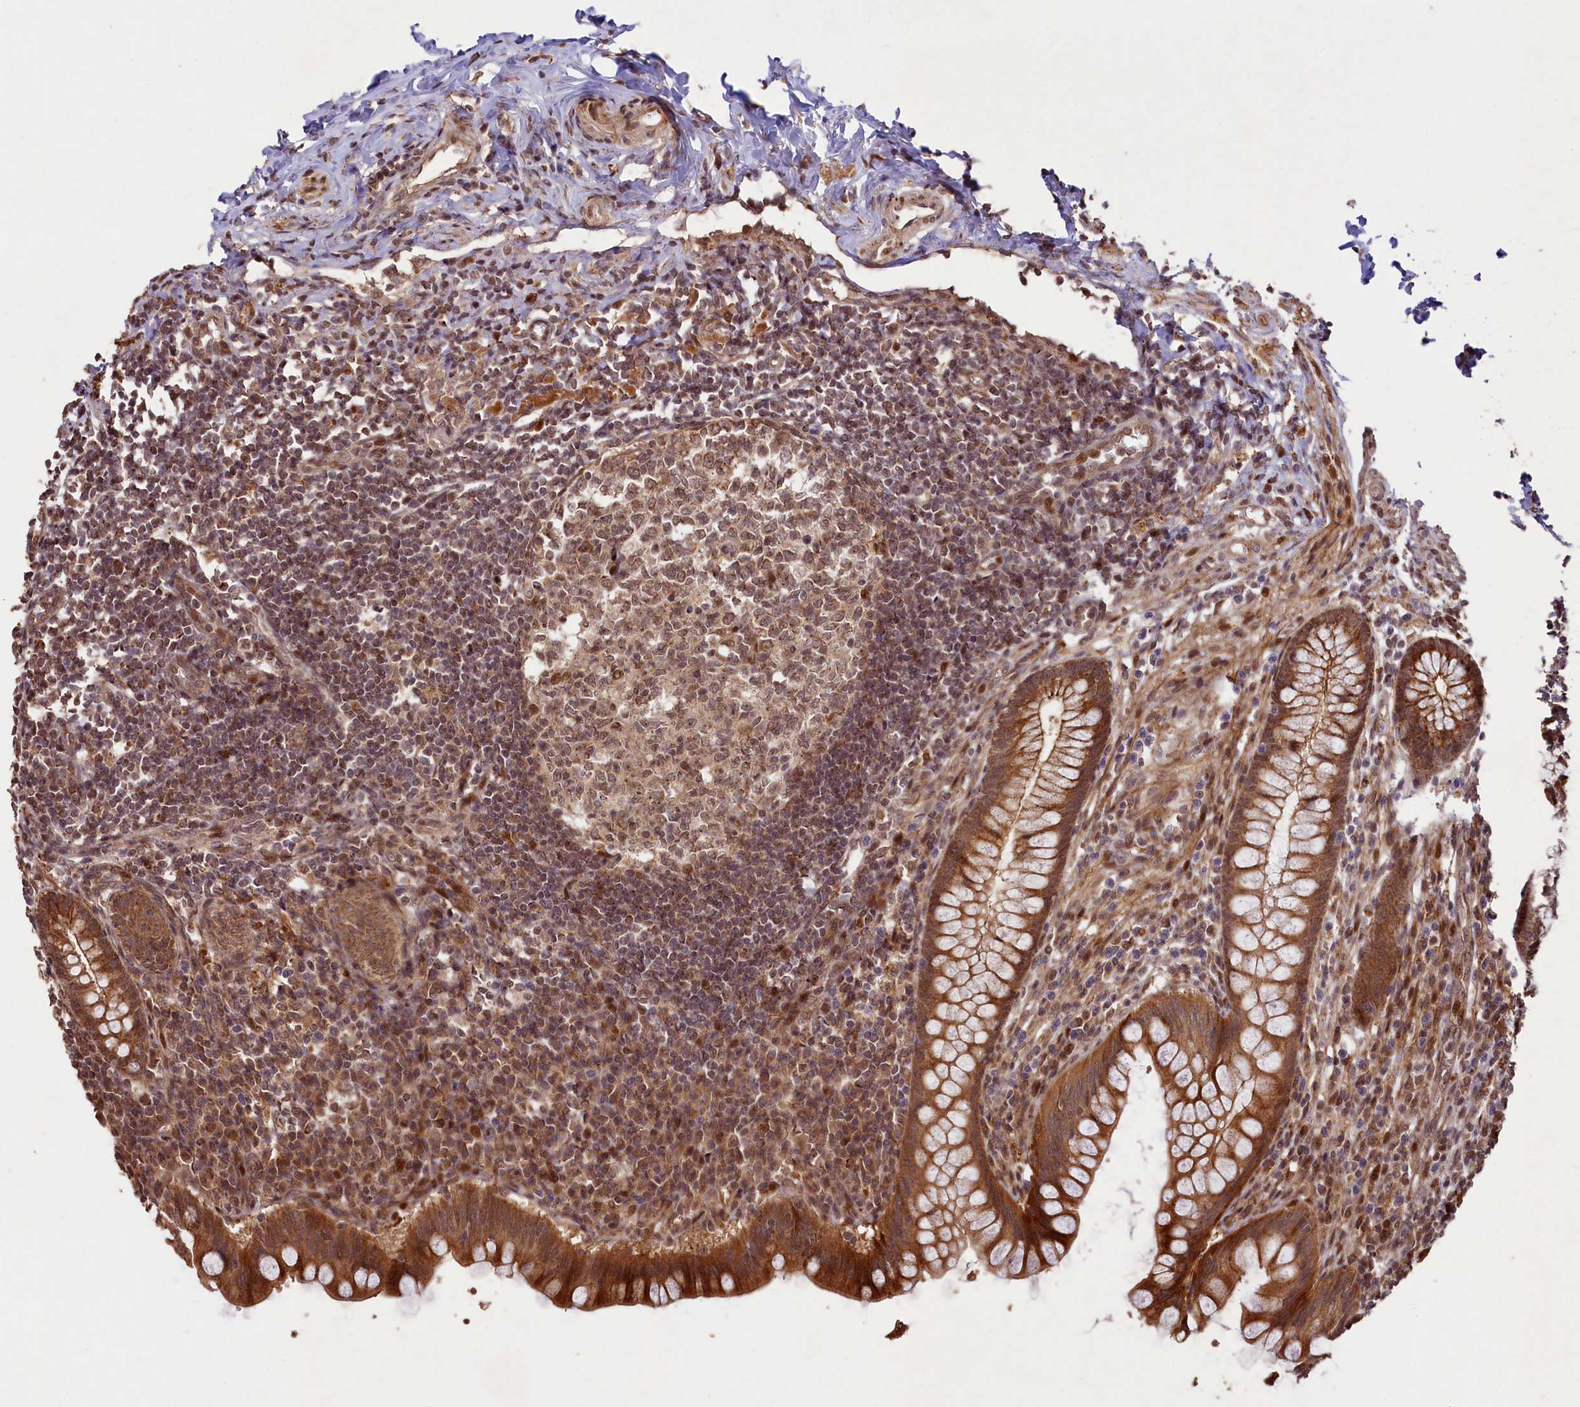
{"staining": {"intensity": "strong", "quantity": ">75%", "location": "cytoplasmic/membranous"}, "tissue": "appendix", "cell_type": "Glandular cells", "image_type": "normal", "snomed": [{"axis": "morphology", "description": "Normal tissue, NOS"}, {"axis": "topography", "description": "Appendix"}], "caption": "A high amount of strong cytoplasmic/membranous staining is identified in approximately >75% of glandular cells in benign appendix. The staining was performed using DAB (3,3'-diaminobenzidine) to visualize the protein expression in brown, while the nuclei were stained in blue with hematoxylin (Magnification: 20x).", "gene": "SHPRH", "patient": {"sex": "female", "age": 33}}